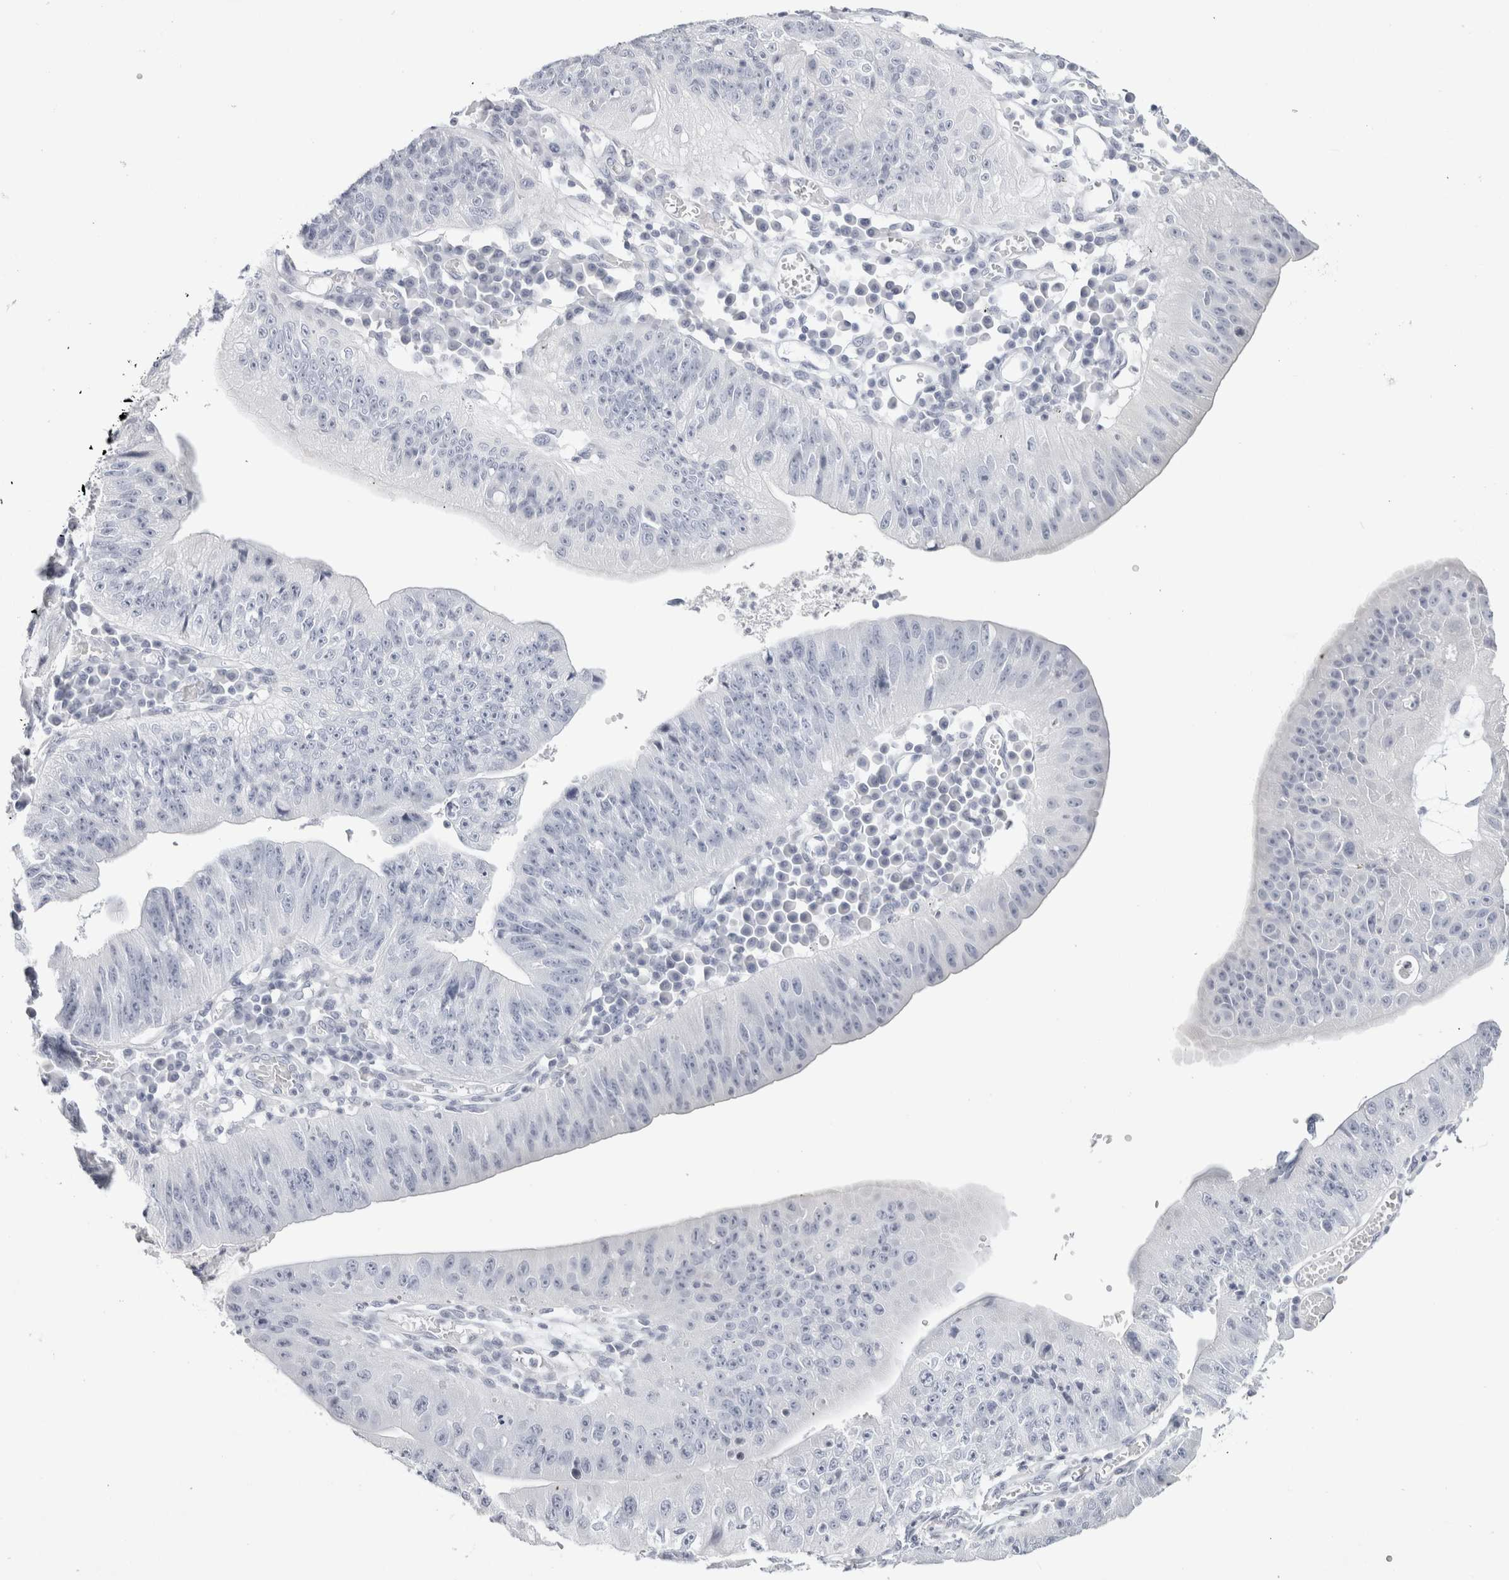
{"staining": {"intensity": "negative", "quantity": "none", "location": "none"}, "tissue": "stomach cancer", "cell_type": "Tumor cells", "image_type": "cancer", "snomed": [{"axis": "morphology", "description": "Adenocarcinoma, NOS"}, {"axis": "topography", "description": "Stomach"}], "caption": "Protein analysis of stomach cancer (adenocarcinoma) exhibits no significant positivity in tumor cells. (DAB IHC, high magnification).", "gene": "GARIN1A", "patient": {"sex": "male", "age": 59}}